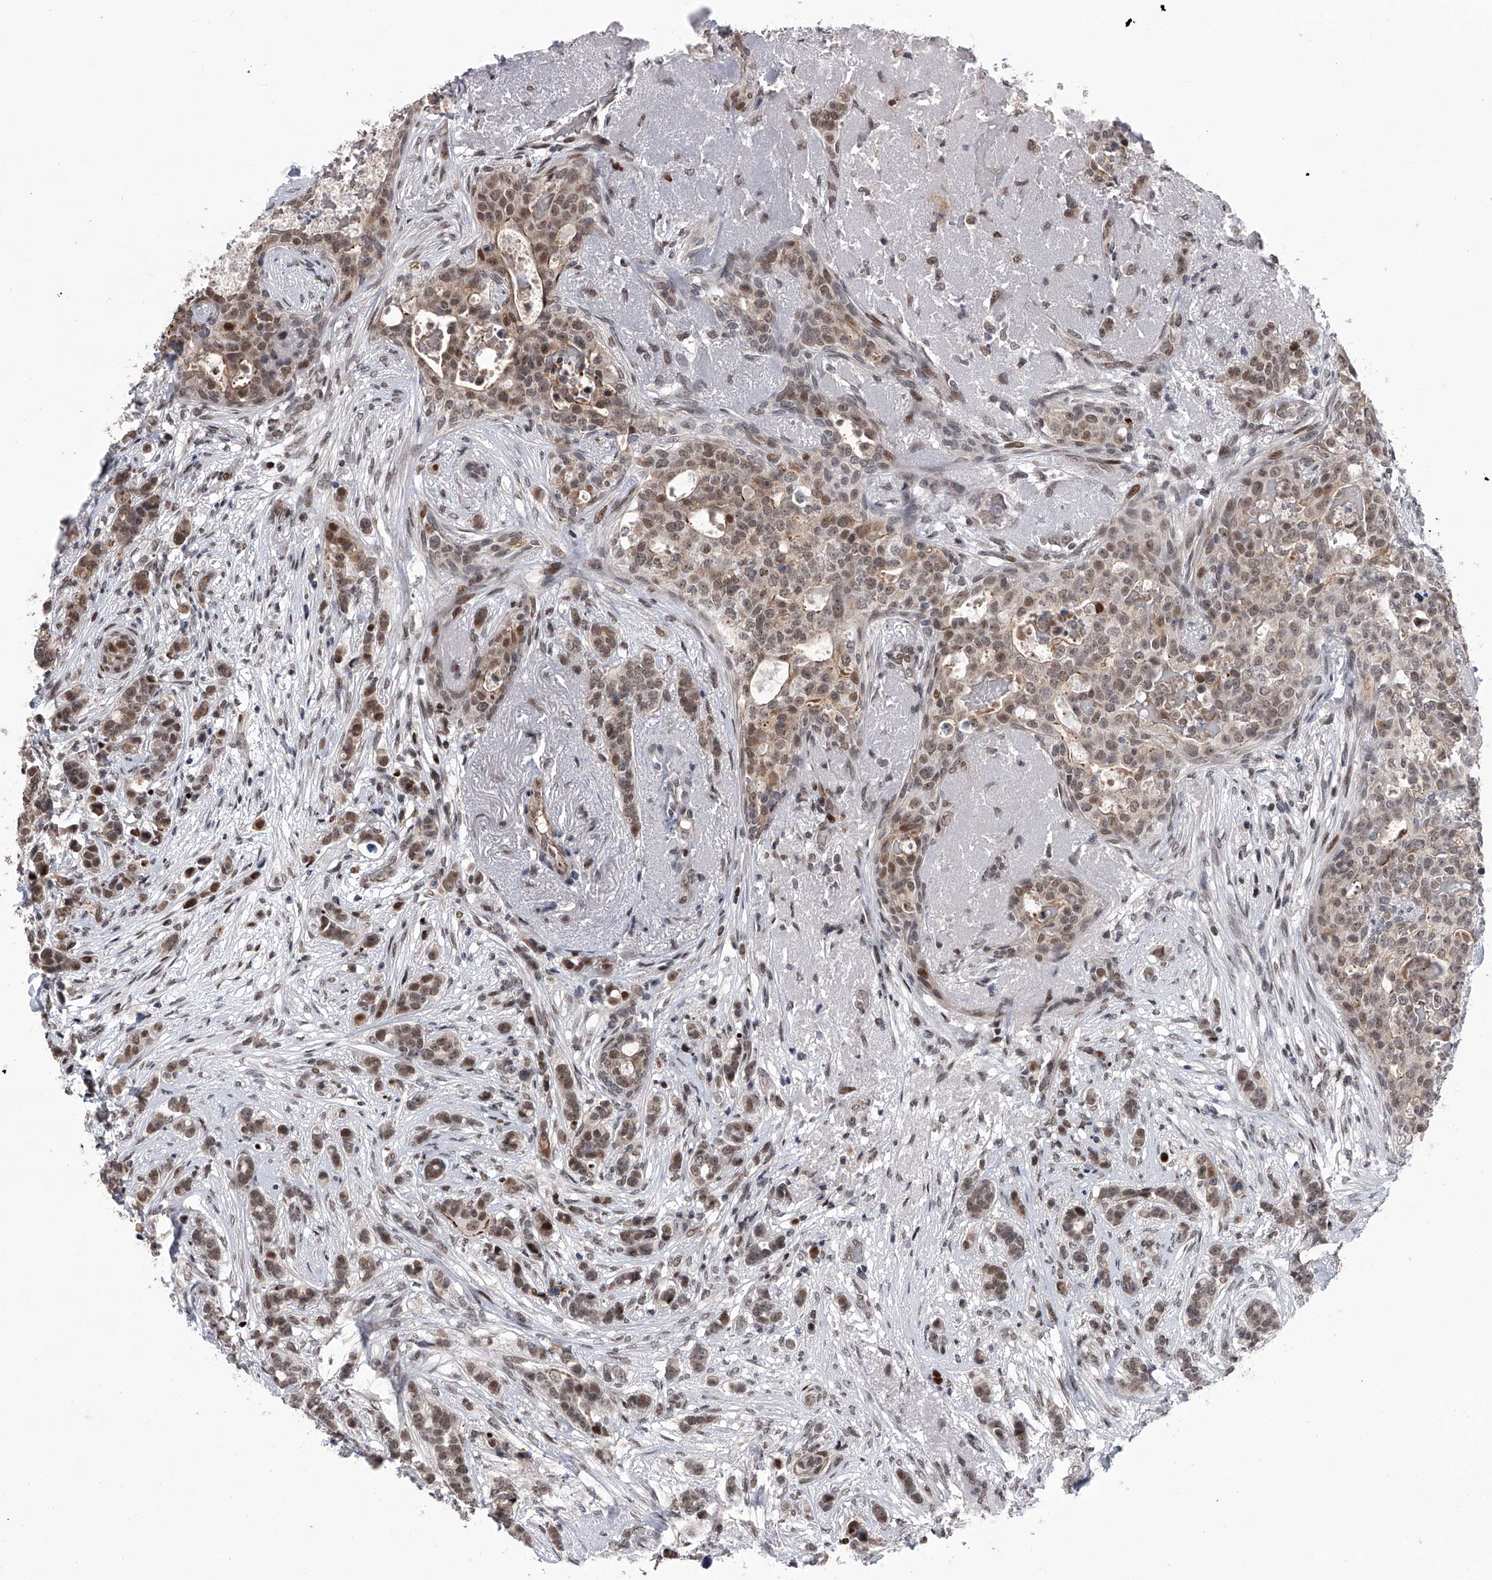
{"staining": {"intensity": "weak", "quantity": ">75%", "location": "nuclear"}, "tissue": "breast cancer", "cell_type": "Tumor cells", "image_type": "cancer", "snomed": [{"axis": "morphology", "description": "Lobular carcinoma"}, {"axis": "topography", "description": "Breast"}], "caption": "Immunohistochemistry (IHC) of lobular carcinoma (breast) demonstrates low levels of weak nuclear expression in approximately >75% of tumor cells.", "gene": "ZNF426", "patient": {"sex": "female", "age": 51}}